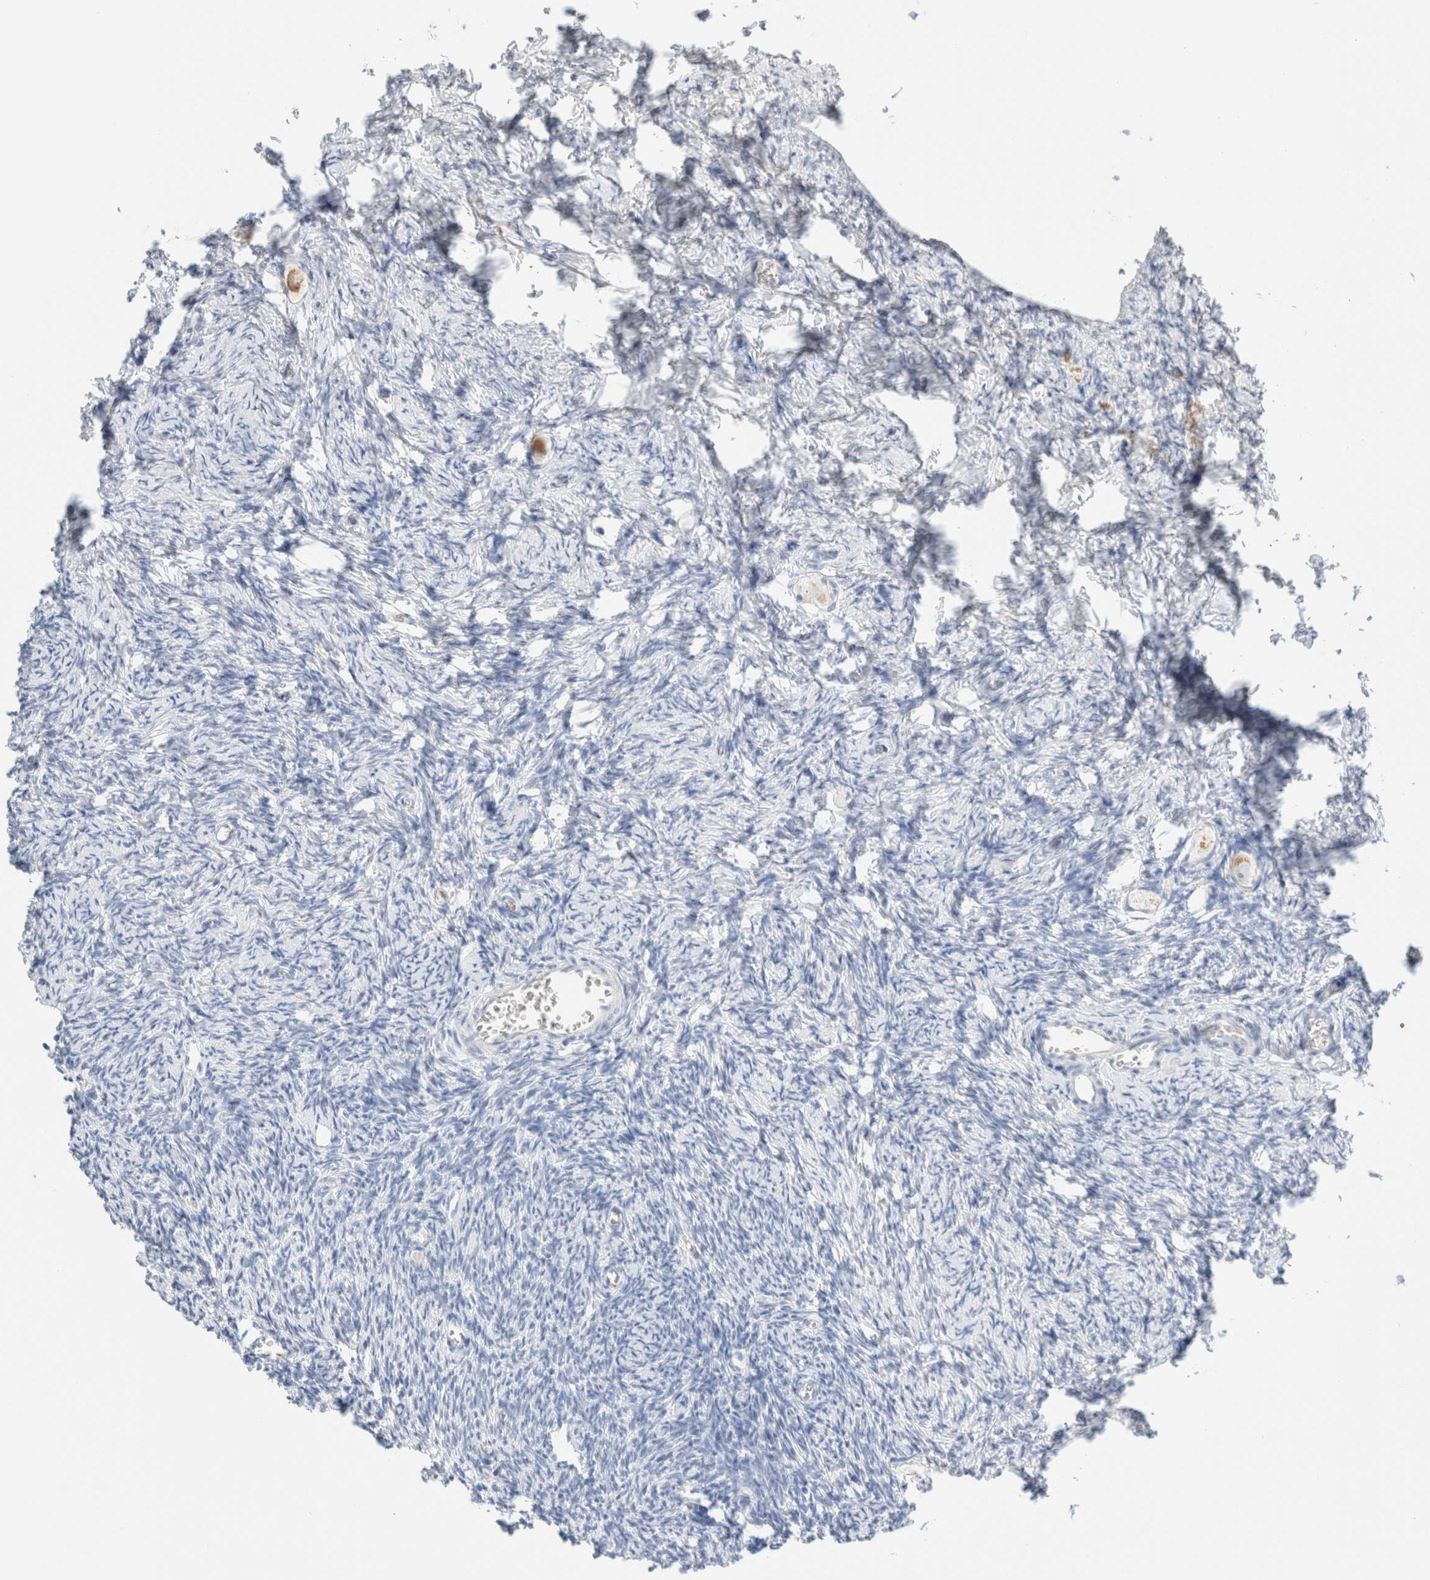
{"staining": {"intensity": "moderate", "quantity": "<25%", "location": "cytoplasmic/membranous"}, "tissue": "ovary", "cell_type": "Follicle cells", "image_type": "normal", "snomed": [{"axis": "morphology", "description": "Normal tissue, NOS"}, {"axis": "topography", "description": "Ovary"}], "caption": "DAB immunohistochemical staining of benign ovary displays moderate cytoplasmic/membranous protein staining in approximately <25% of follicle cells.", "gene": "ARG1", "patient": {"sex": "female", "age": 27}}